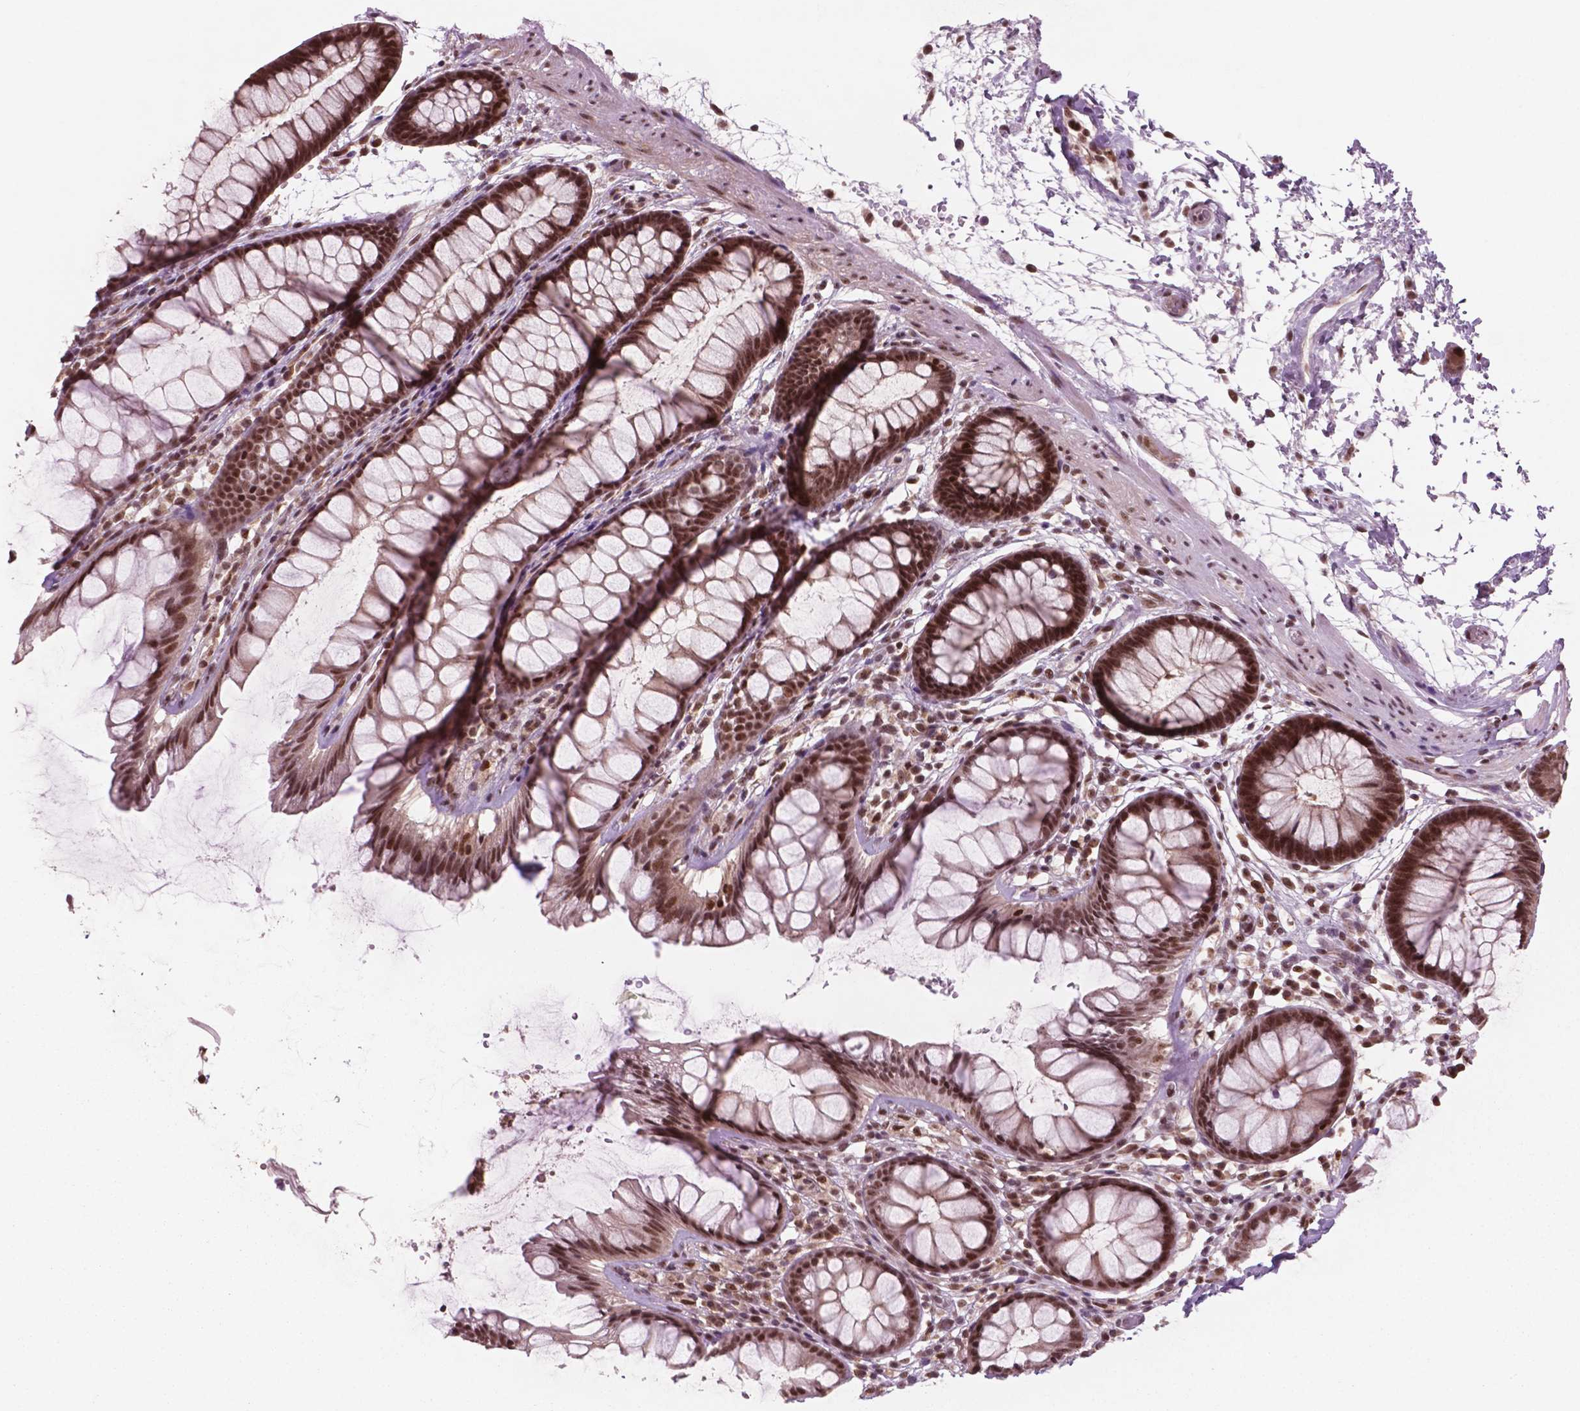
{"staining": {"intensity": "moderate", "quantity": ">75%", "location": "nuclear"}, "tissue": "rectum", "cell_type": "Glandular cells", "image_type": "normal", "snomed": [{"axis": "morphology", "description": "Normal tissue, NOS"}, {"axis": "topography", "description": "Rectum"}], "caption": "Protein staining of benign rectum demonstrates moderate nuclear positivity in approximately >75% of glandular cells. The protein of interest is shown in brown color, while the nuclei are stained blue.", "gene": "POLR2E", "patient": {"sex": "male", "age": 72}}